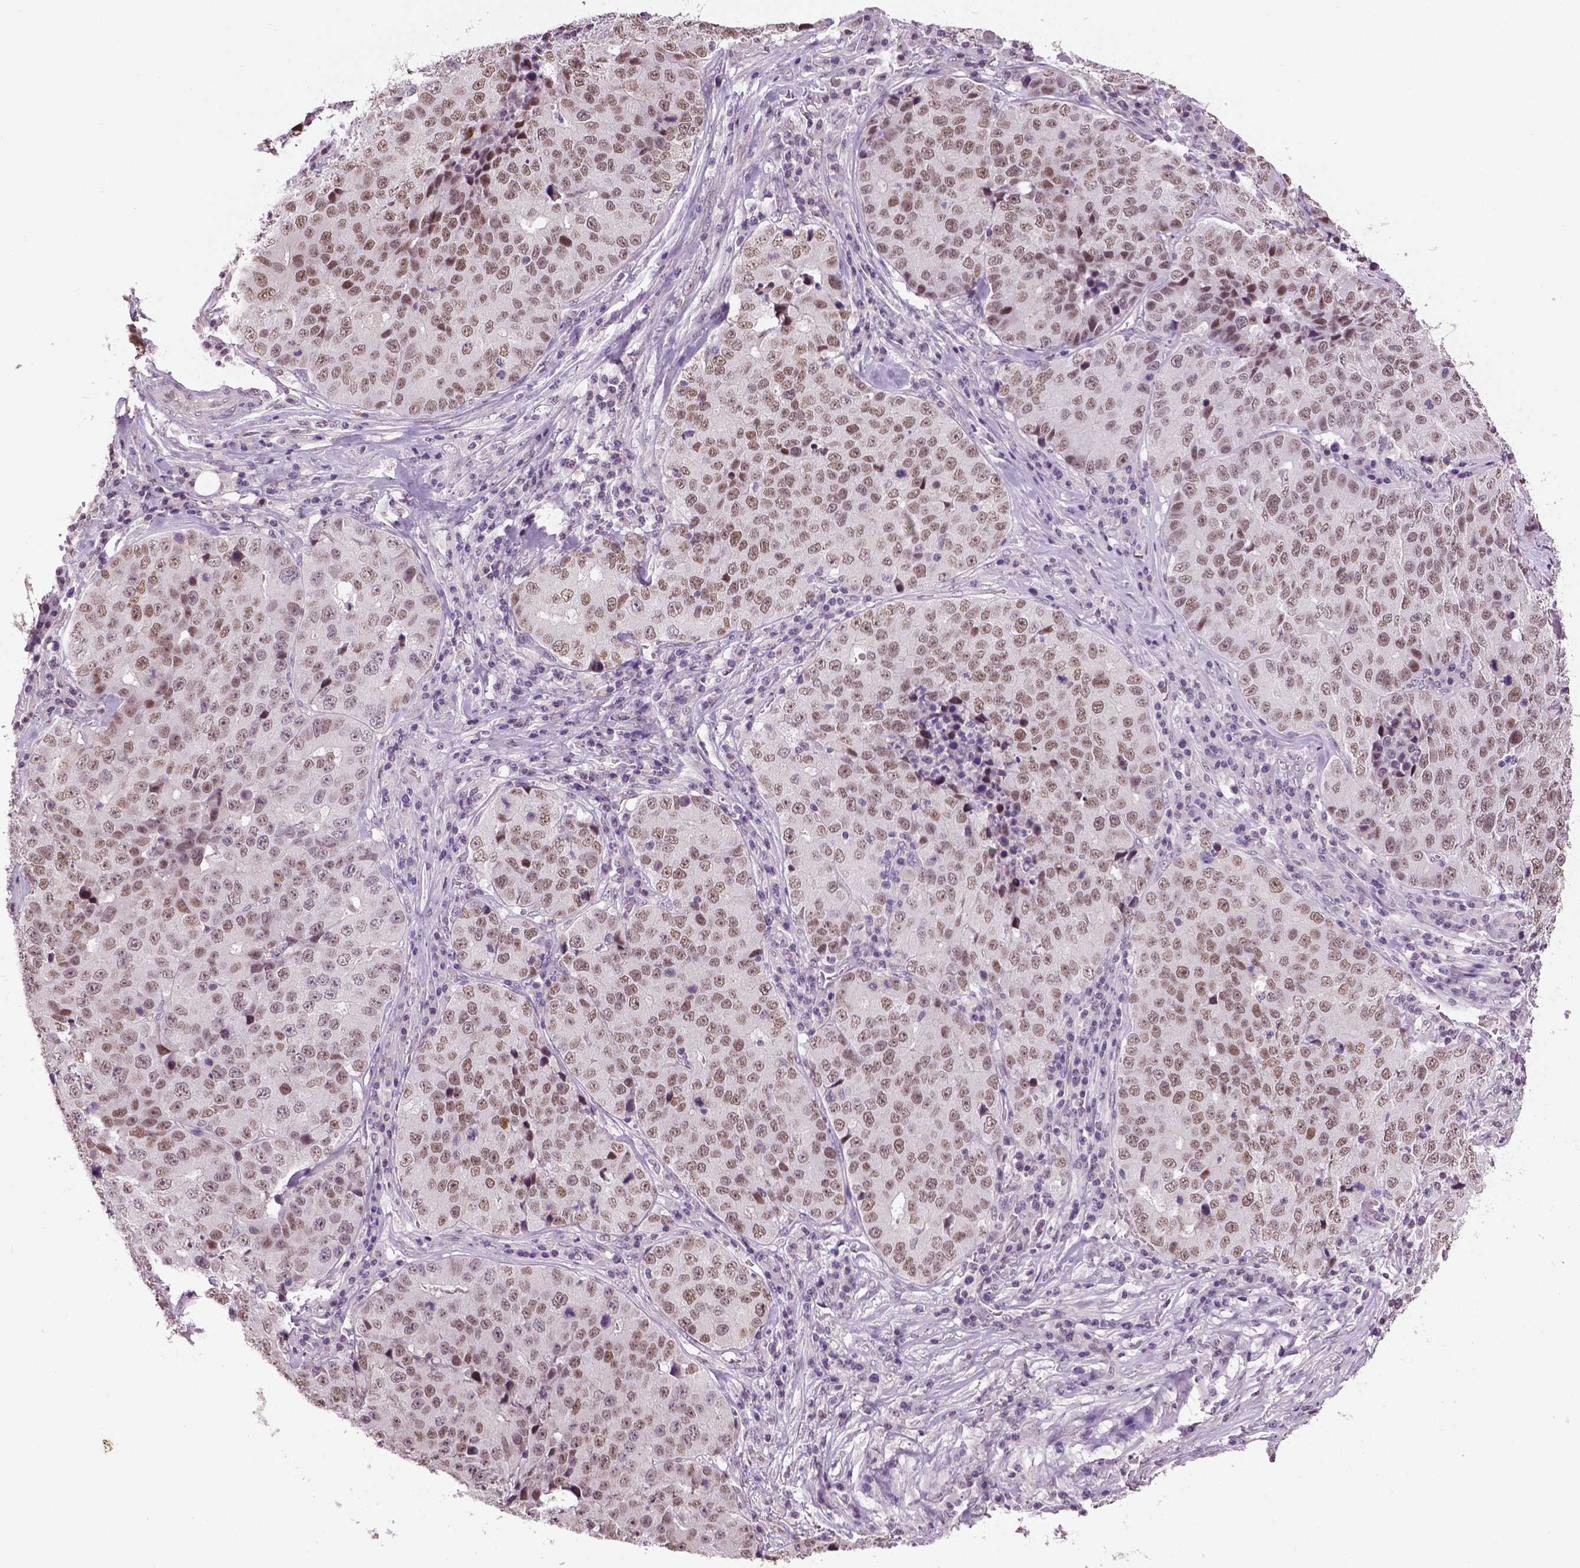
{"staining": {"intensity": "moderate", "quantity": ">75%", "location": "nuclear"}, "tissue": "stomach cancer", "cell_type": "Tumor cells", "image_type": "cancer", "snomed": [{"axis": "morphology", "description": "Adenocarcinoma, NOS"}, {"axis": "topography", "description": "Stomach"}], "caption": "Protein staining exhibits moderate nuclear positivity in approximately >75% of tumor cells in stomach adenocarcinoma.", "gene": "DLX5", "patient": {"sex": "male", "age": 71}}